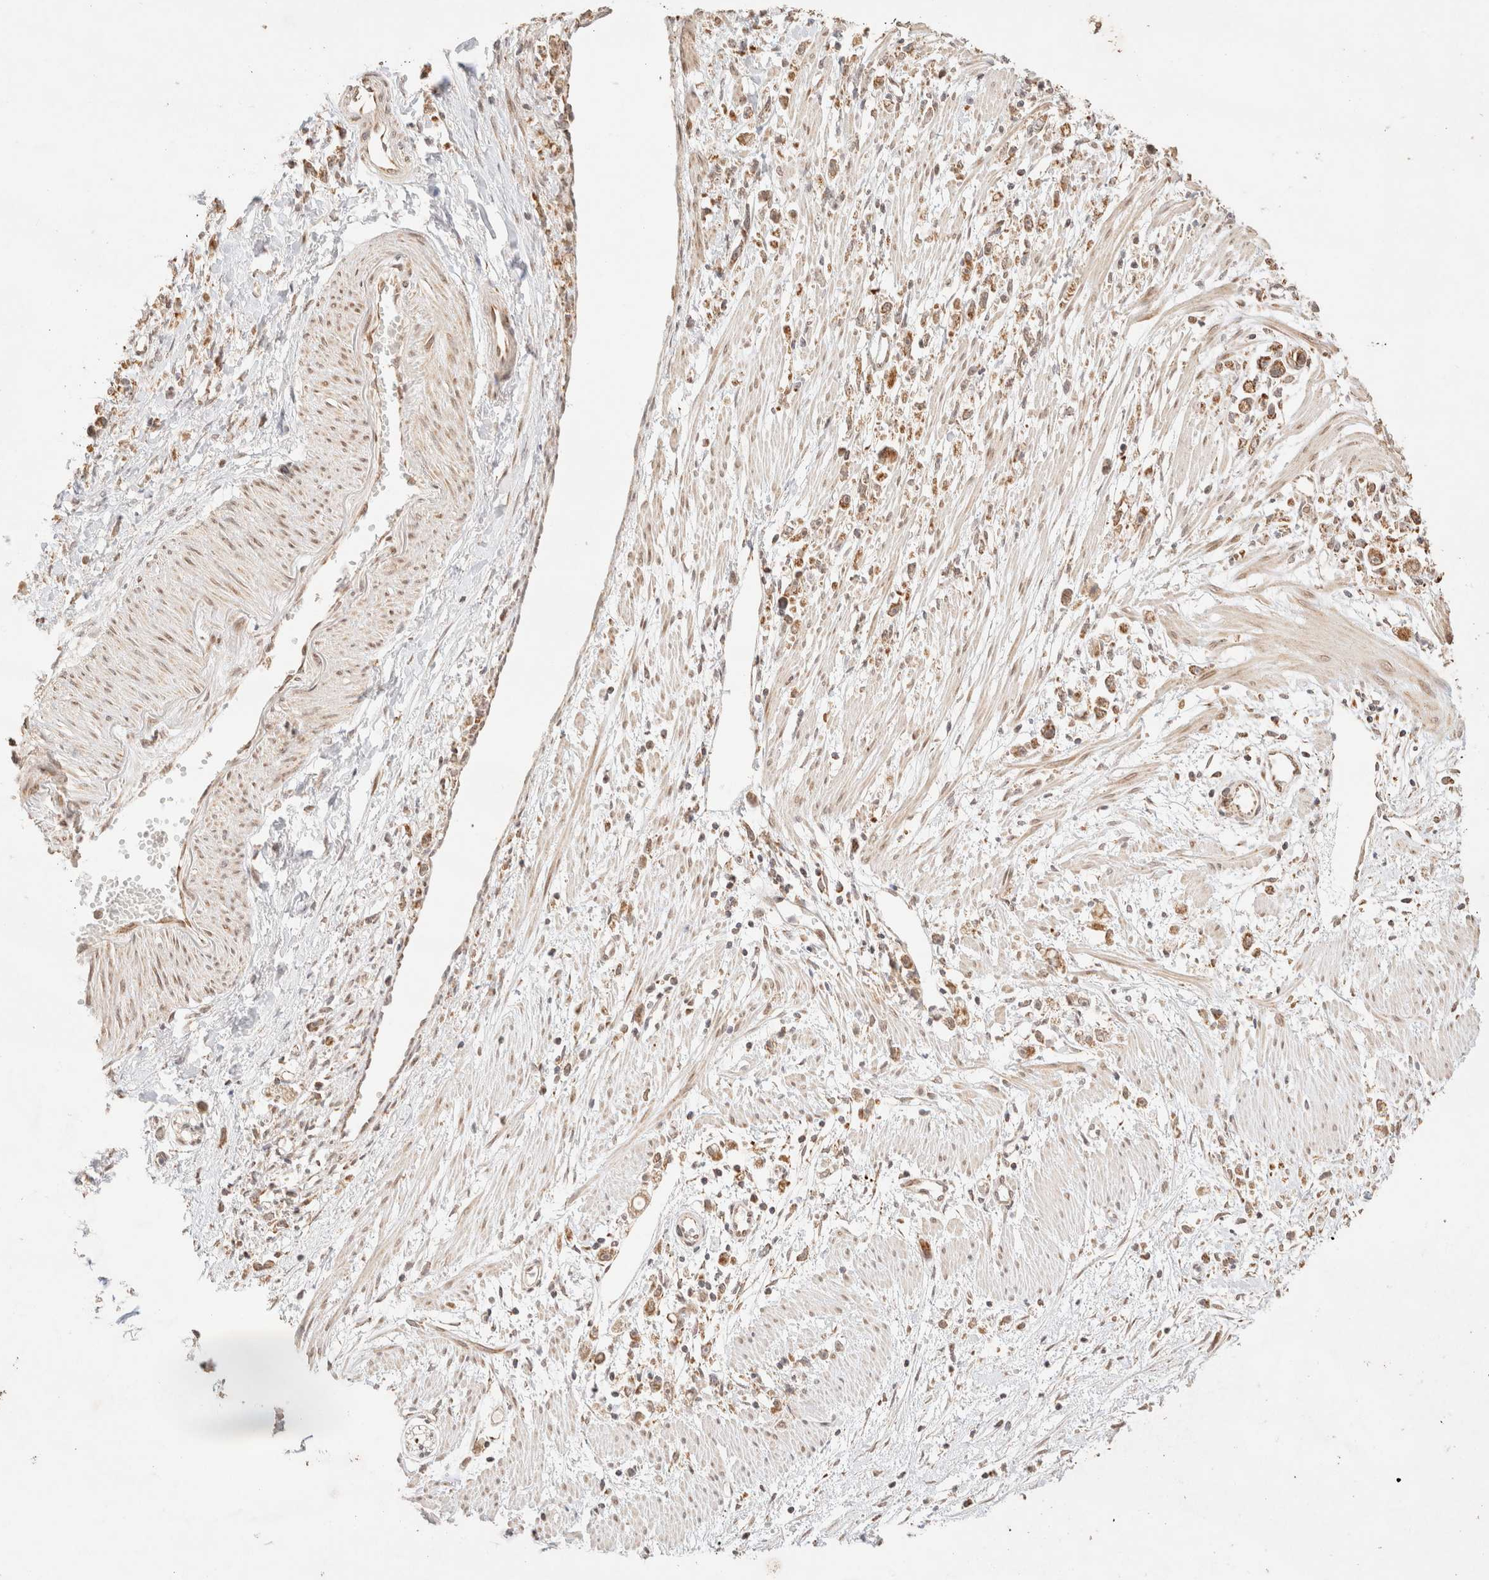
{"staining": {"intensity": "moderate", "quantity": ">75%", "location": "cytoplasmic/membranous"}, "tissue": "stomach cancer", "cell_type": "Tumor cells", "image_type": "cancer", "snomed": [{"axis": "morphology", "description": "Adenocarcinoma, NOS"}, {"axis": "topography", "description": "Stomach"}], "caption": "Protein analysis of adenocarcinoma (stomach) tissue shows moderate cytoplasmic/membranous staining in approximately >75% of tumor cells.", "gene": "TACO1", "patient": {"sex": "female", "age": 59}}